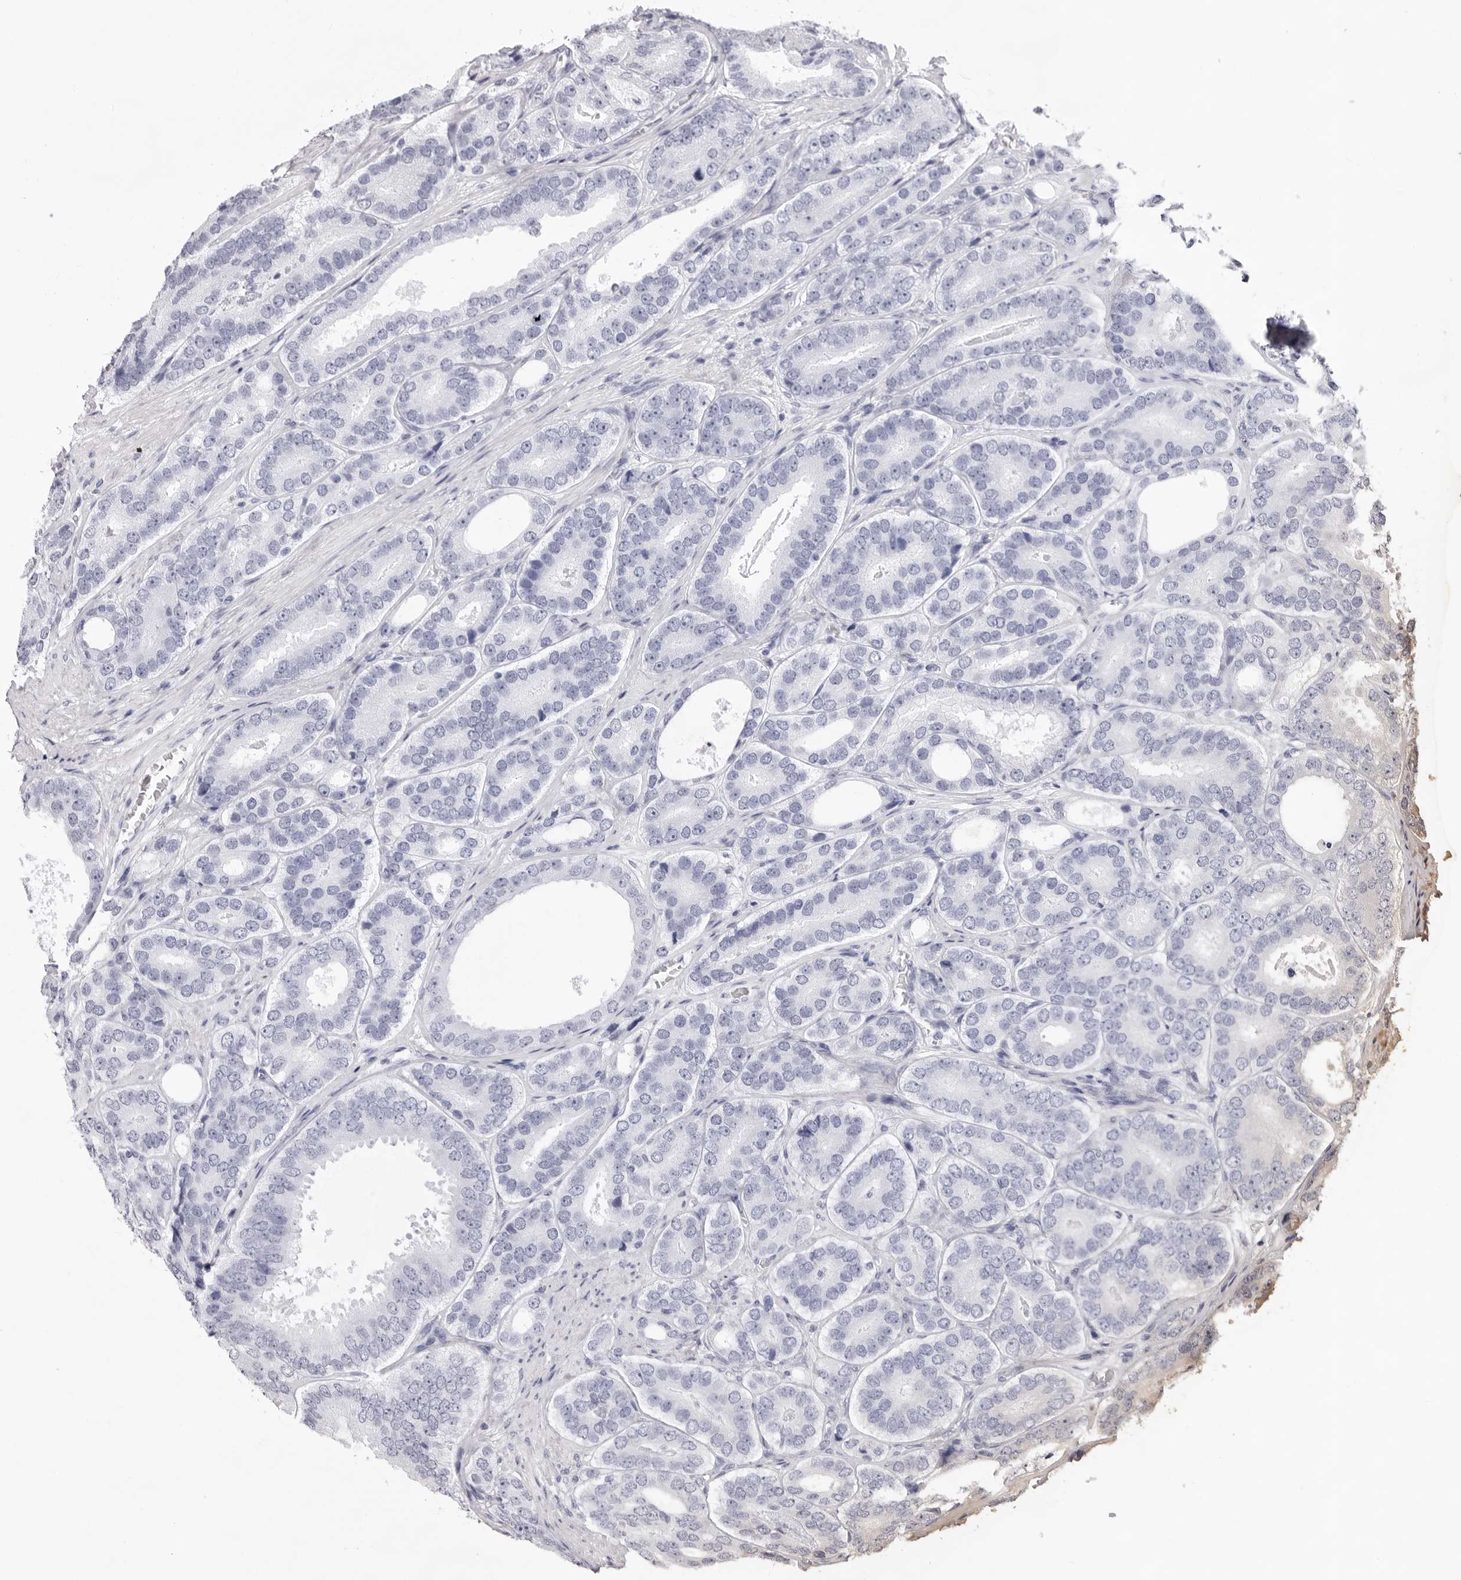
{"staining": {"intensity": "negative", "quantity": "none", "location": "none"}, "tissue": "prostate cancer", "cell_type": "Tumor cells", "image_type": "cancer", "snomed": [{"axis": "morphology", "description": "Adenocarcinoma, High grade"}, {"axis": "topography", "description": "Prostate"}], "caption": "High-grade adenocarcinoma (prostate) stained for a protein using immunohistochemistry (IHC) demonstrates no staining tumor cells.", "gene": "SMIM2", "patient": {"sex": "male", "age": 56}}